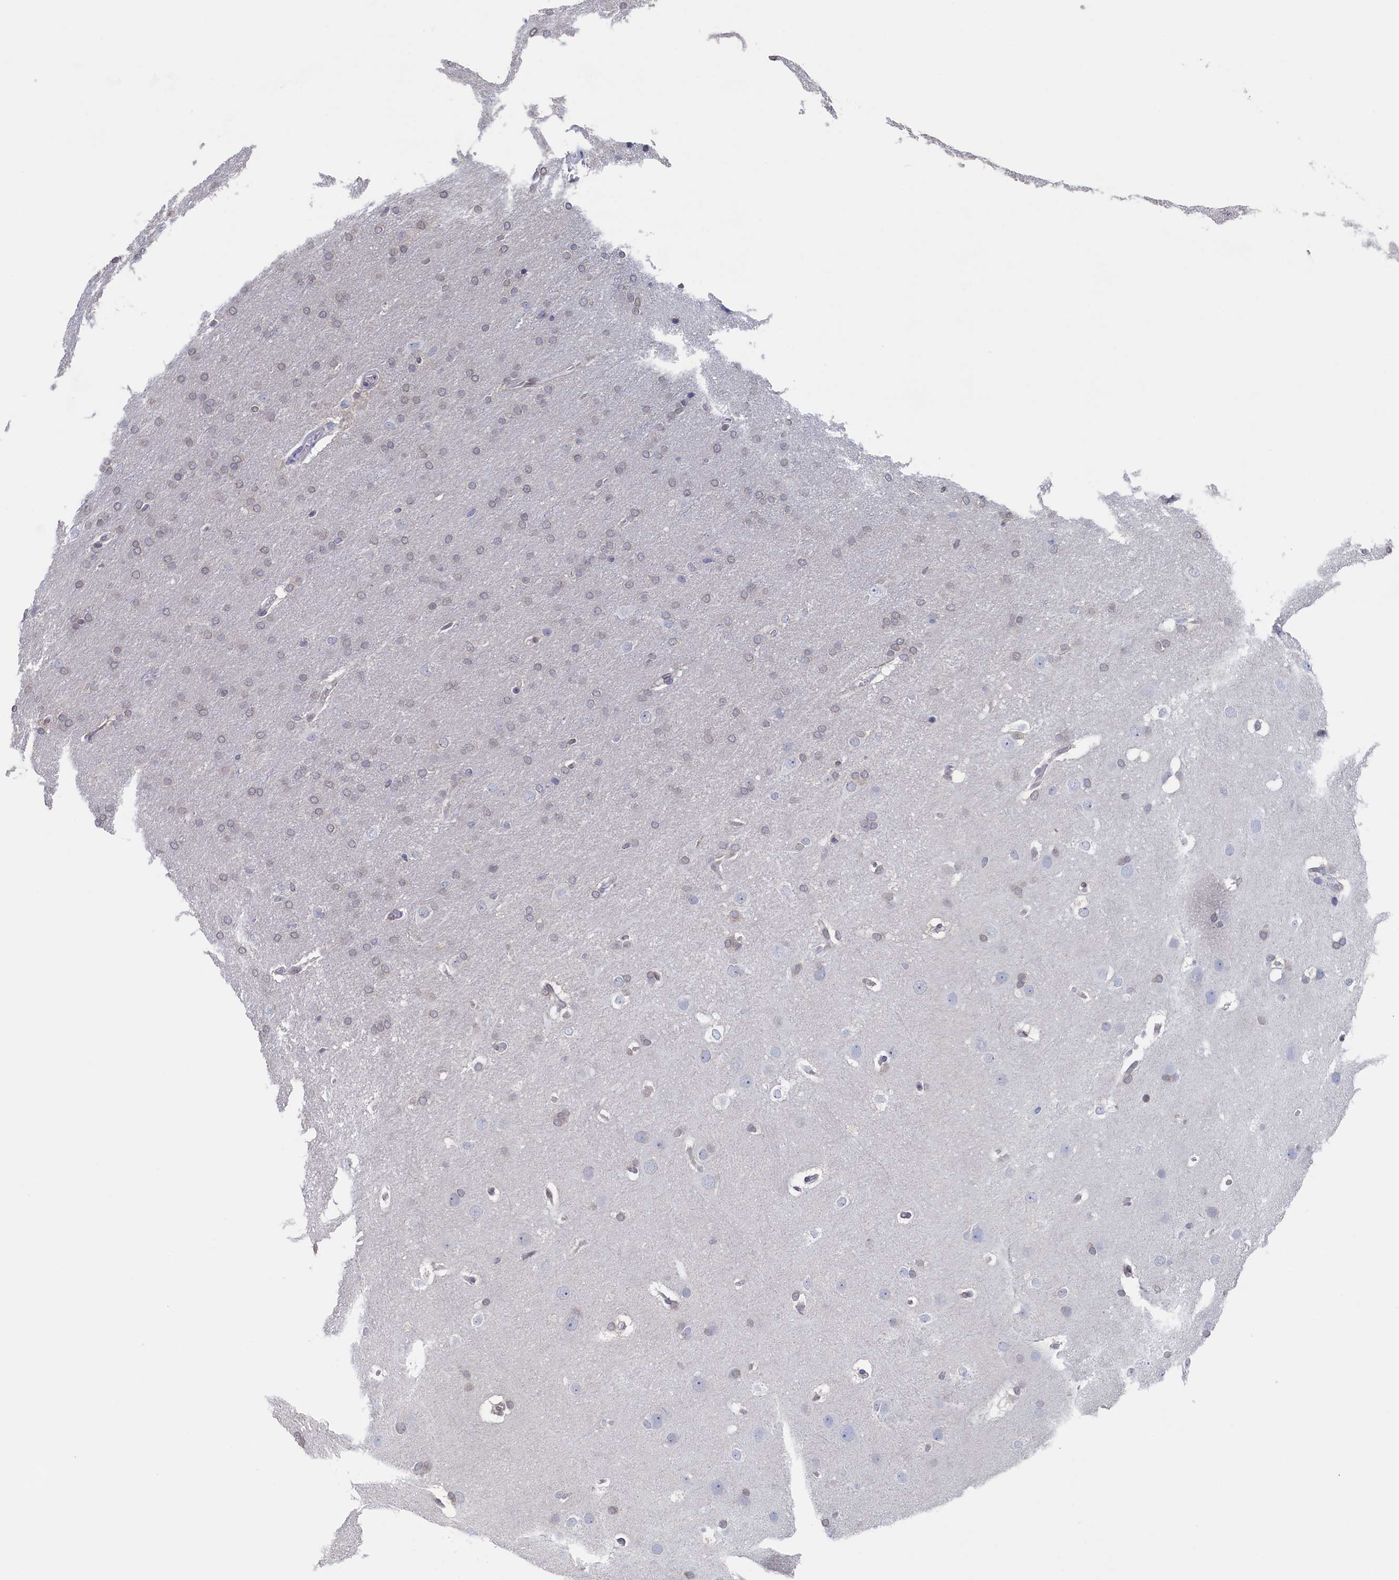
{"staining": {"intensity": "negative", "quantity": "none", "location": "none"}, "tissue": "glioma", "cell_type": "Tumor cells", "image_type": "cancer", "snomed": [{"axis": "morphology", "description": "Glioma, malignant, Low grade"}, {"axis": "topography", "description": "Brain"}], "caption": "Image shows no significant protein staining in tumor cells of glioma.", "gene": "C11orf54", "patient": {"sex": "female", "age": 32}}